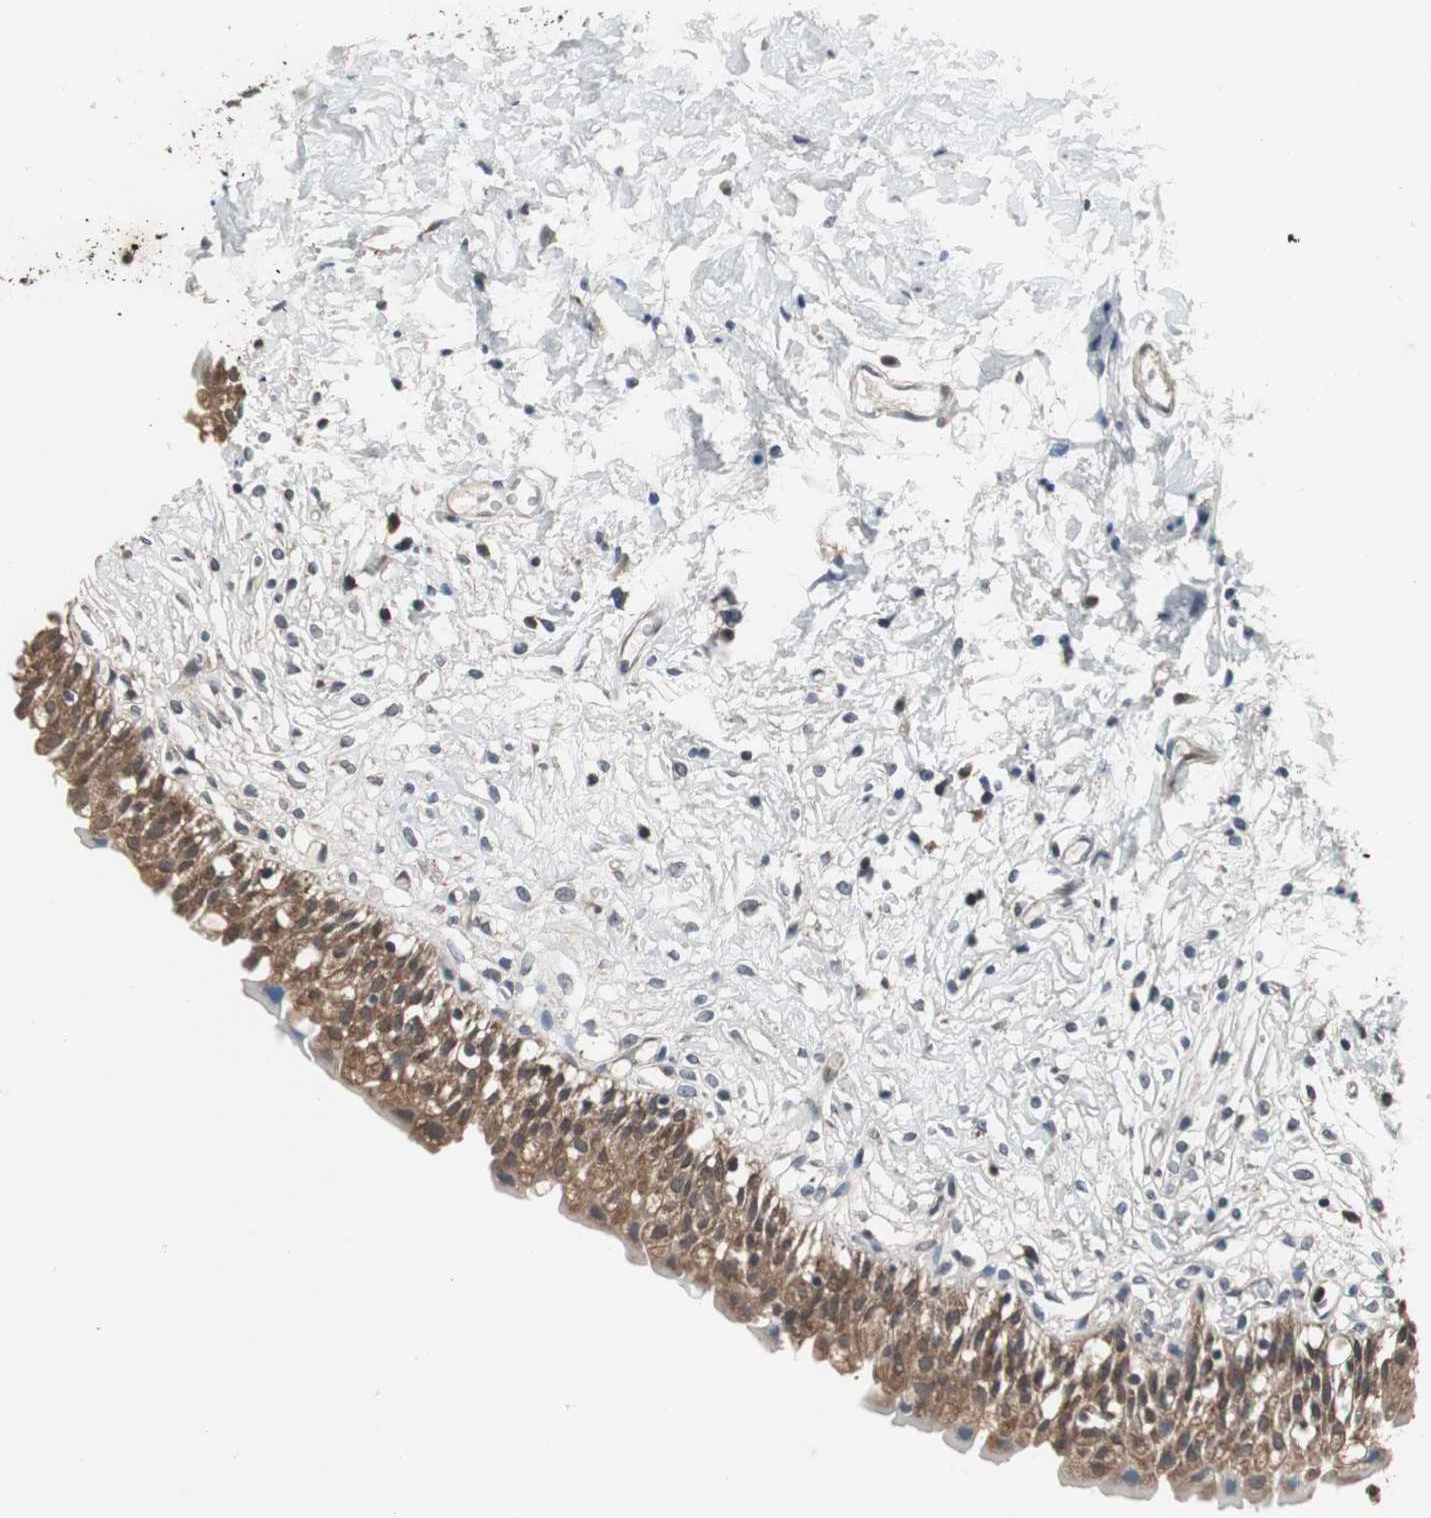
{"staining": {"intensity": "strong", "quantity": ">75%", "location": "cytoplasmic/membranous"}, "tissue": "urinary bladder", "cell_type": "Urothelial cells", "image_type": "normal", "snomed": [{"axis": "morphology", "description": "Normal tissue, NOS"}, {"axis": "topography", "description": "Urinary bladder"}], "caption": "An image of human urinary bladder stained for a protein demonstrates strong cytoplasmic/membranous brown staining in urothelial cells. Immunohistochemistry (ihc) stains the protein in brown and the nuclei are stained blue.", "gene": "ZSCAN22", "patient": {"sex": "female", "age": 80}}